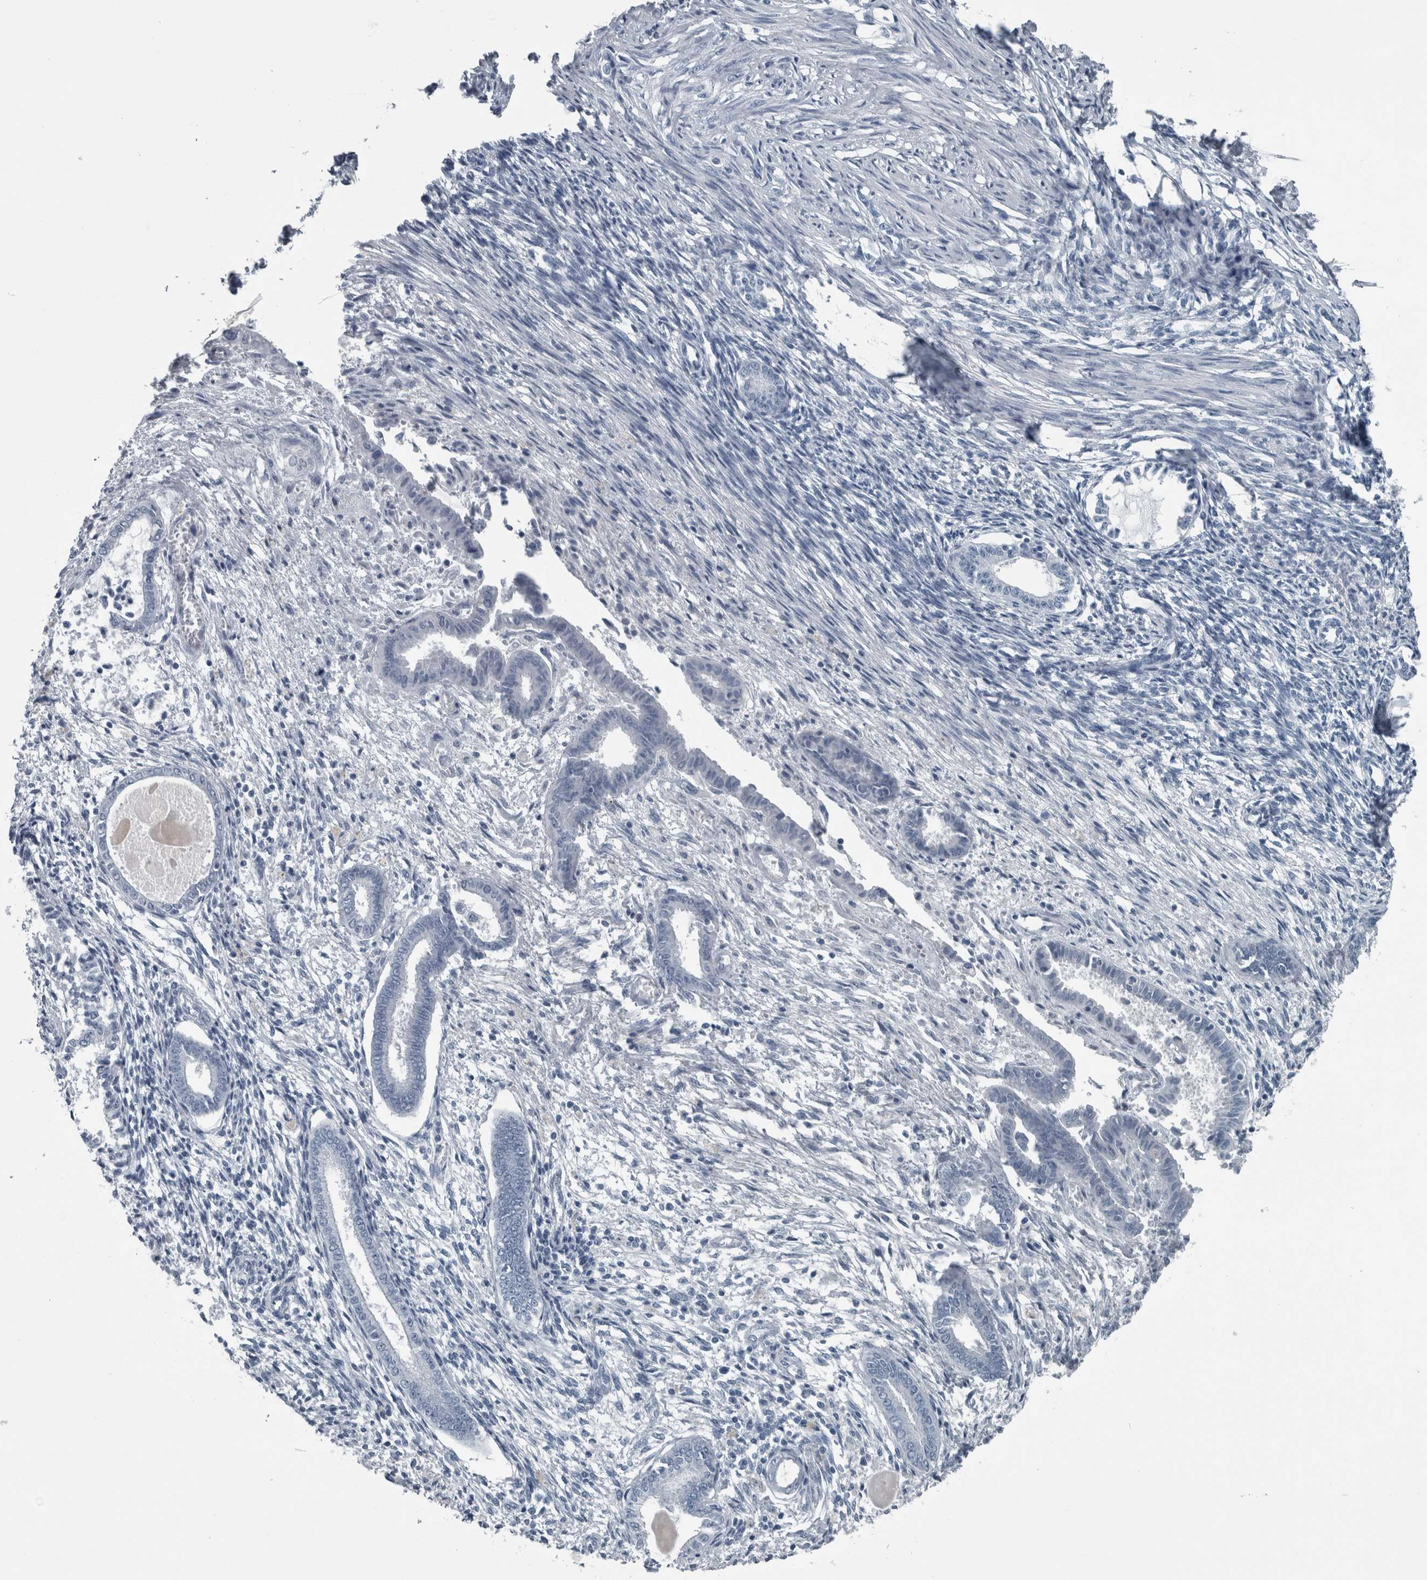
{"staining": {"intensity": "negative", "quantity": "none", "location": "none"}, "tissue": "endometrium", "cell_type": "Cells in endometrial stroma", "image_type": "normal", "snomed": [{"axis": "morphology", "description": "Normal tissue, NOS"}, {"axis": "topography", "description": "Endometrium"}], "caption": "Endometrium was stained to show a protein in brown. There is no significant positivity in cells in endometrial stroma. (DAB immunohistochemistry (IHC), high magnification).", "gene": "KRT20", "patient": {"sex": "female", "age": 56}}